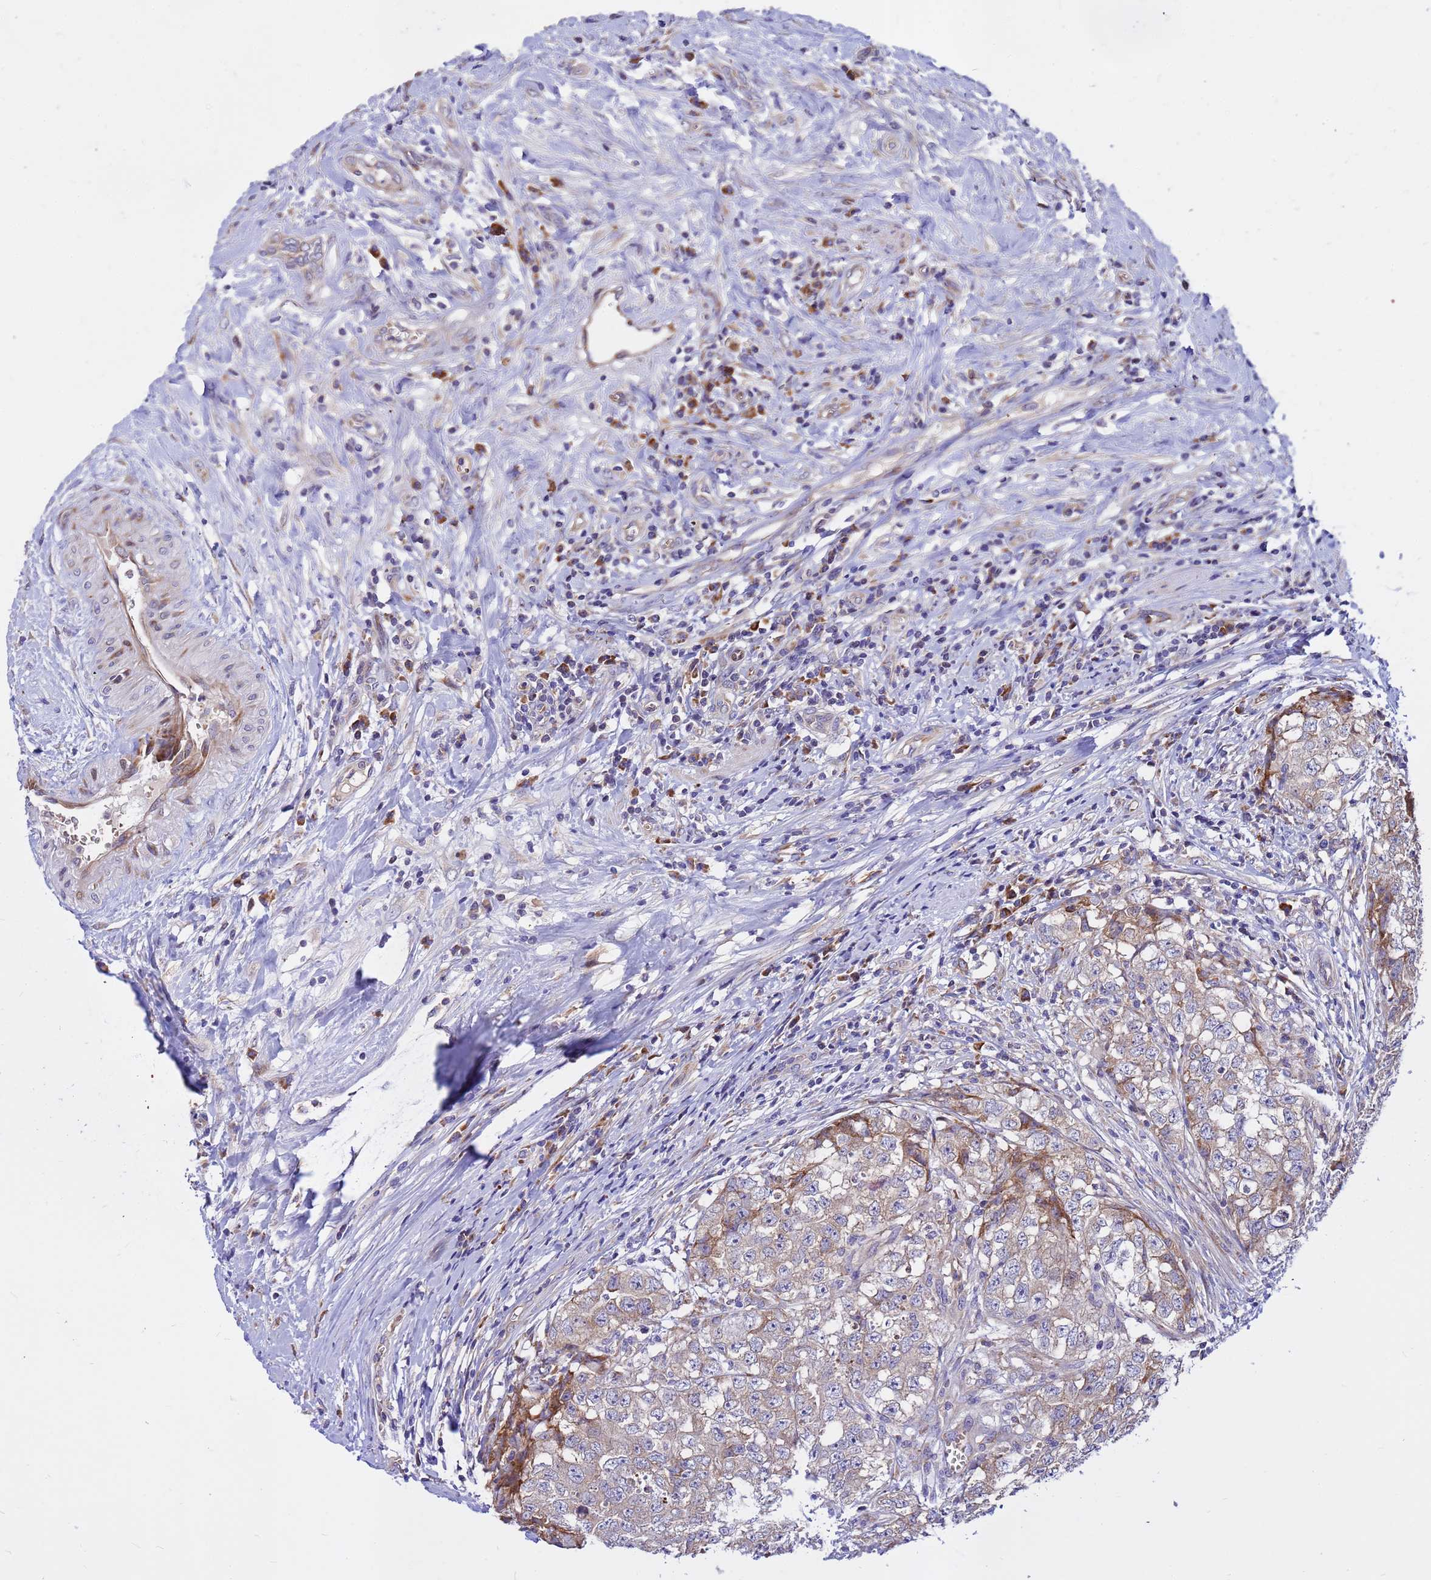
{"staining": {"intensity": "weak", "quantity": "<25%", "location": "cytoplasmic/membranous"}, "tissue": "testis cancer", "cell_type": "Tumor cells", "image_type": "cancer", "snomed": [{"axis": "morphology", "description": "Seminoma, NOS"}, {"axis": "morphology", "description": "Carcinoma, Embryonal, NOS"}, {"axis": "topography", "description": "Testis"}], "caption": "Protein analysis of testis cancer (embryonal carcinoma) demonstrates no significant positivity in tumor cells. (DAB (3,3'-diaminobenzidine) immunohistochemistry, high magnification).", "gene": "ZNF669", "patient": {"sex": "male", "age": 43}}